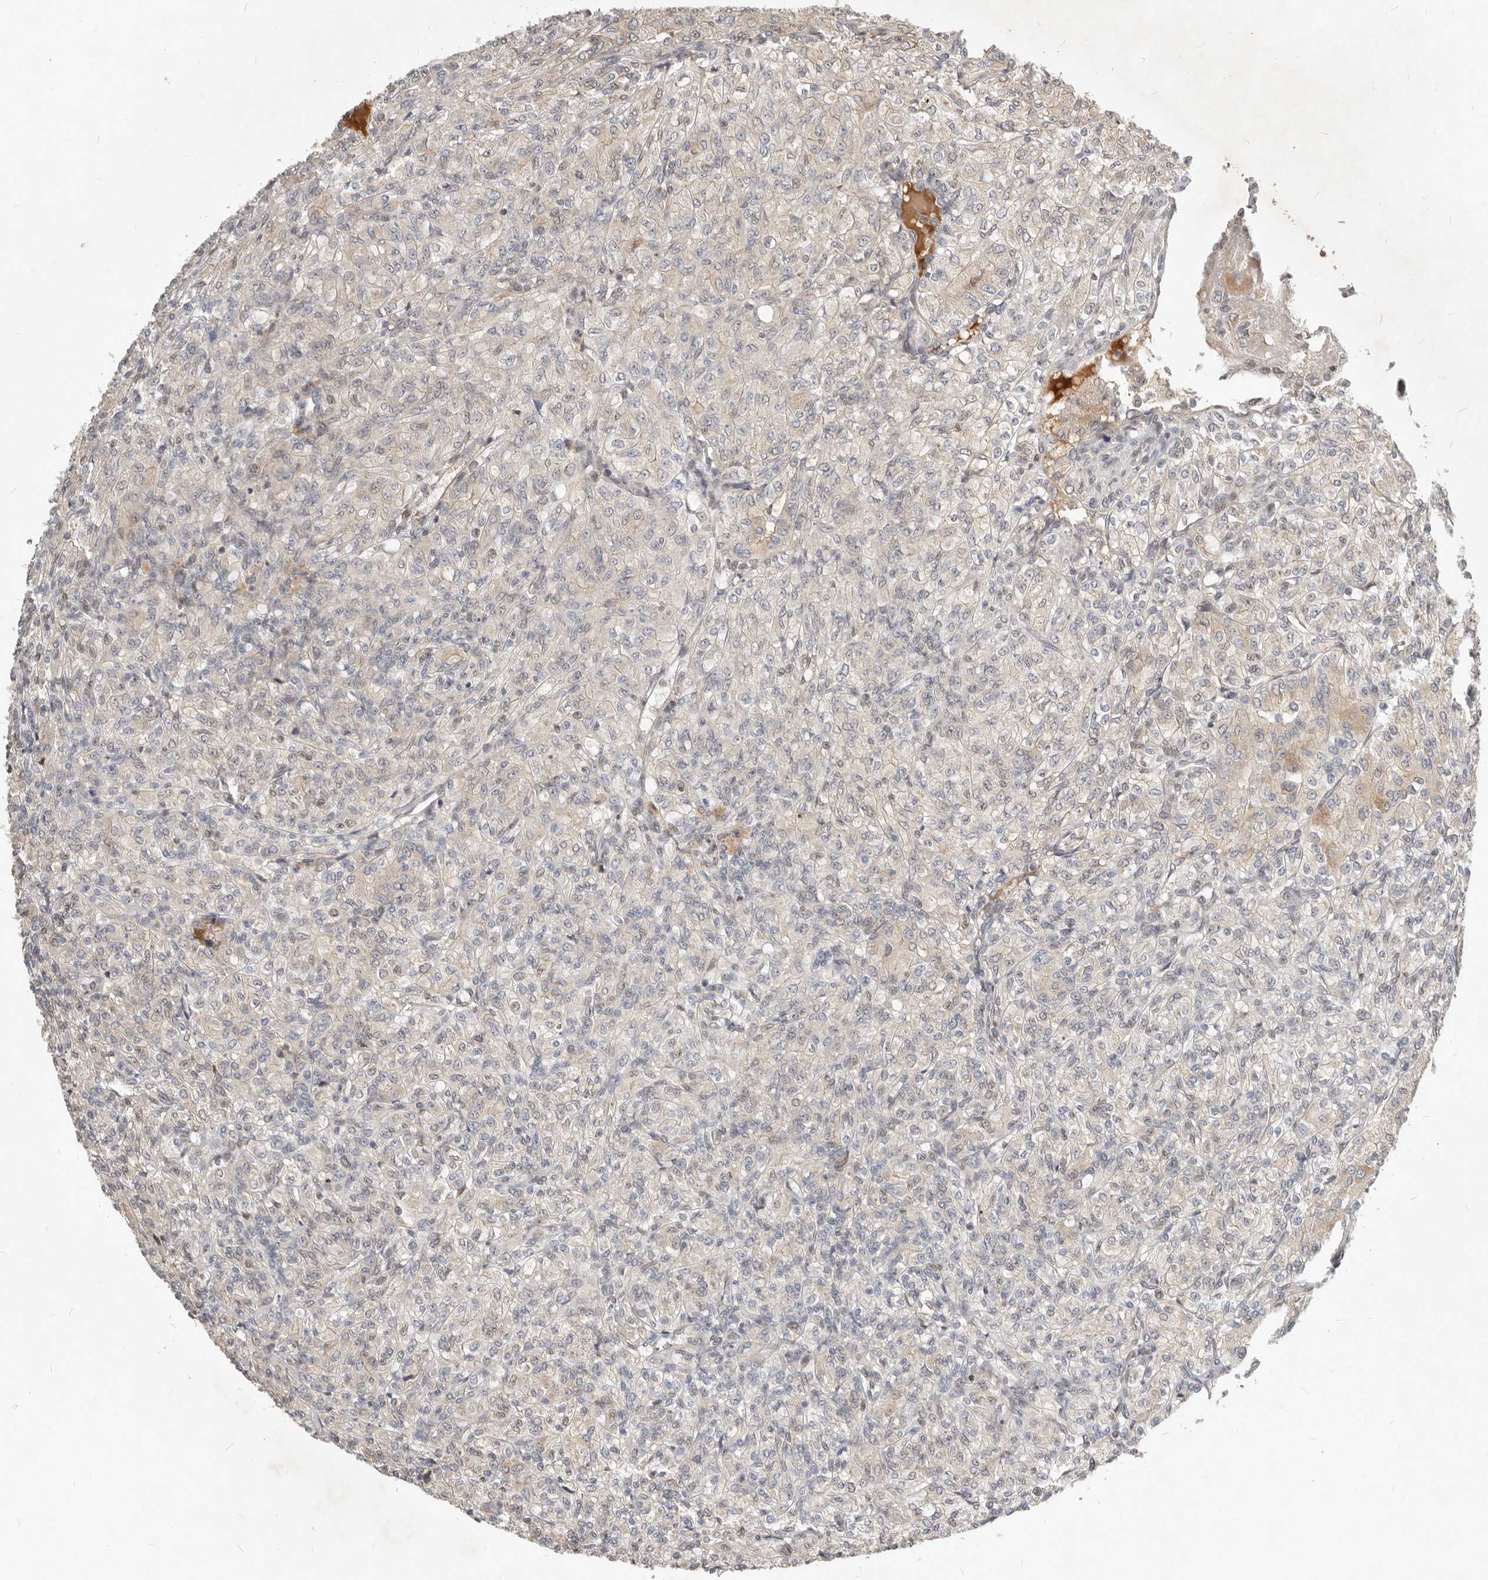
{"staining": {"intensity": "negative", "quantity": "none", "location": "none"}, "tissue": "renal cancer", "cell_type": "Tumor cells", "image_type": "cancer", "snomed": [{"axis": "morphology", "description": "Adenocarcinoma, NOS"}, {"axis": "topography", "description": "Kidney"}], "caption": "A photomicrograph of adenocarcinoma (renal) stained for a protein shows no brown staining in tumor cells.", "gene": "NPY4R", "patient": {"sex": "male", "age": 77}}